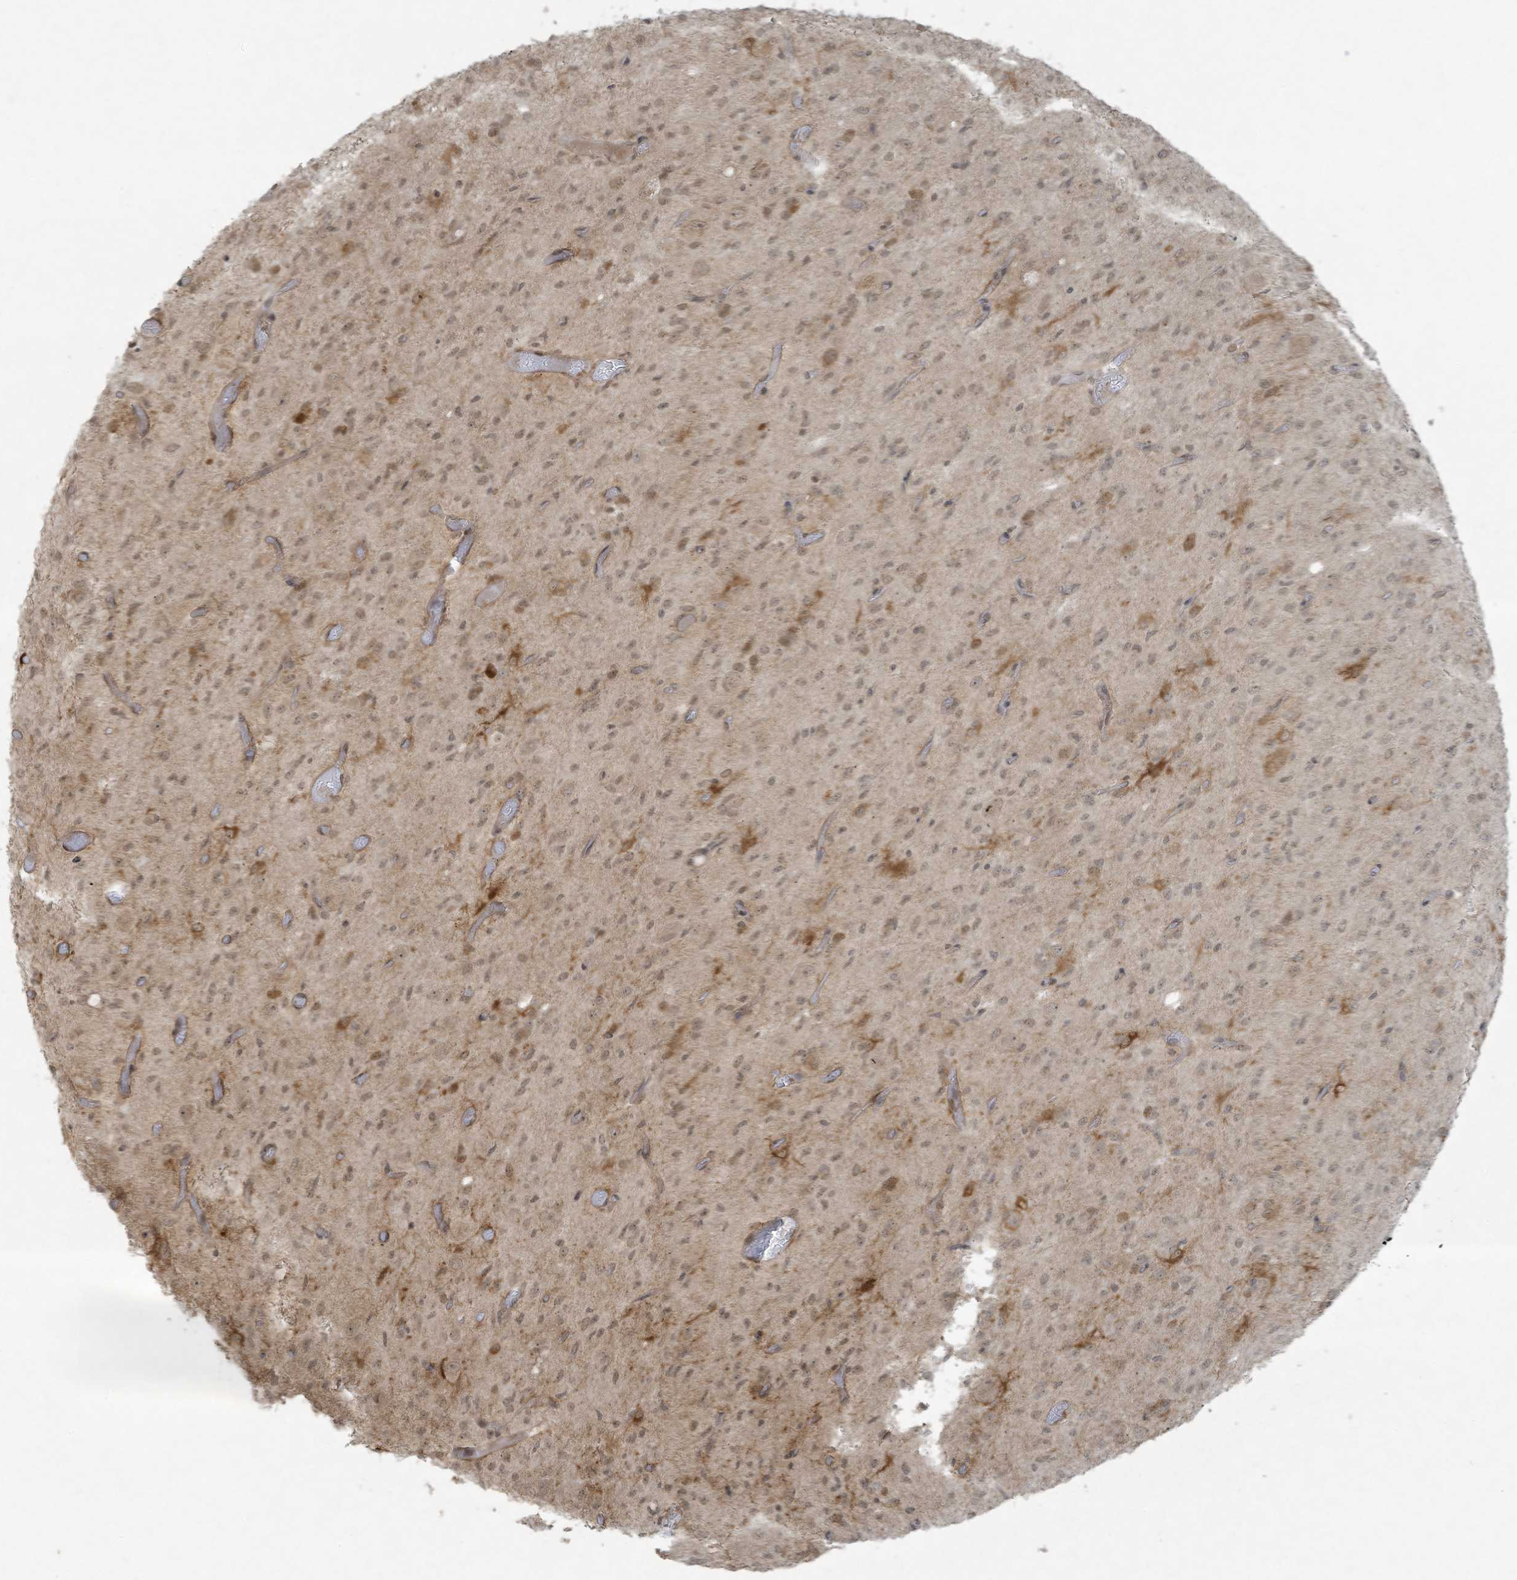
{"staining": {"intensity": "weak", "quantity": ">75%", "location": "nuclear"}, "tissue": "glioma", "cell_type": "Tumor cells", "image_type": "cancer", "snomed": [{"axis": "morphology", "description": "Glioma, malignant, High grade"}, {"axis": "topography", "description": "Brain"}], "caption": "Weak nuclear protein staining is identified in approximately >75% of tumor cells in glioma.", "gene": "ZNF263", "patient": {"sex": "female", "age": 59}}